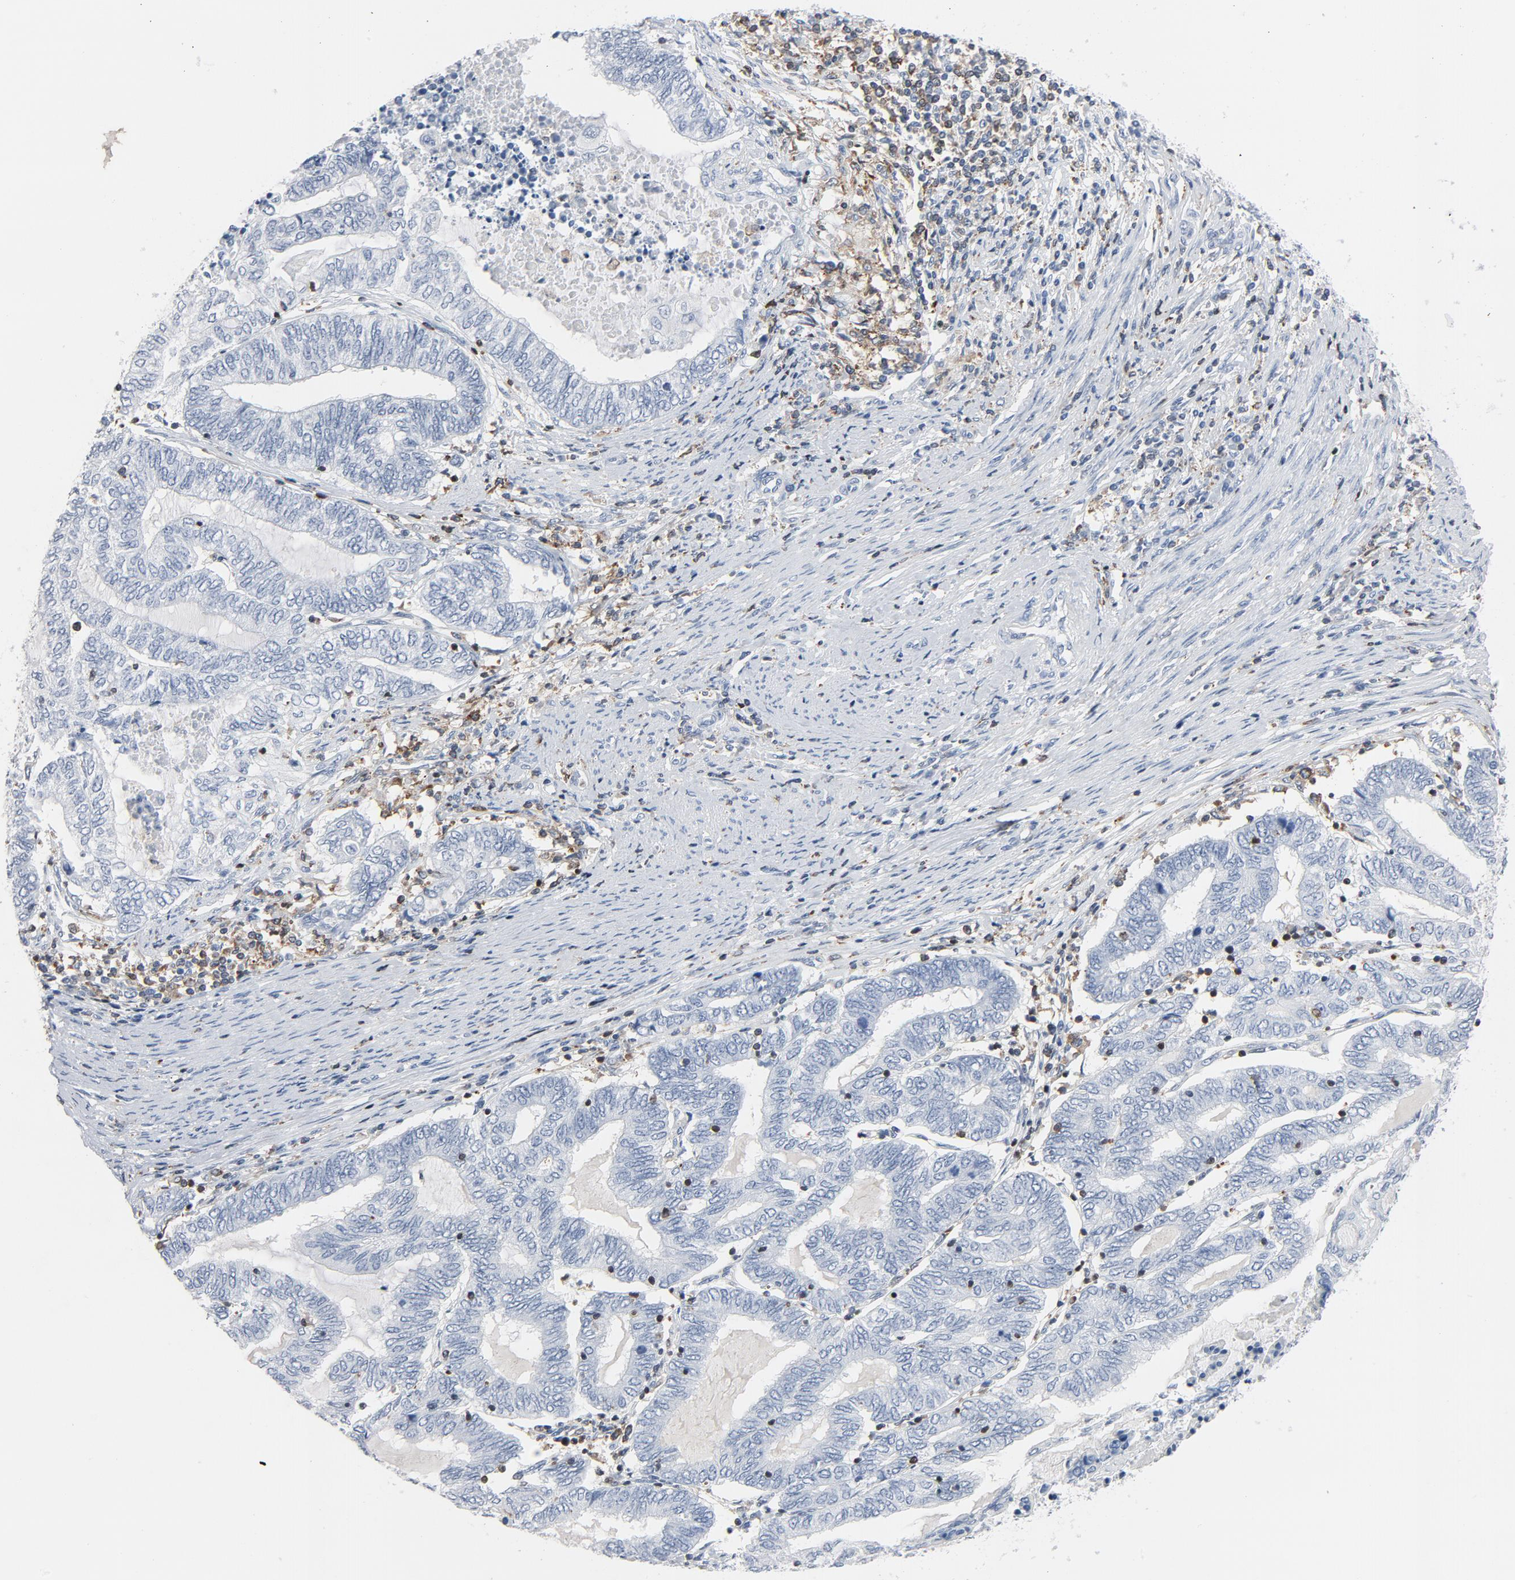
{"staining": {"intensity": "negative", "quantity": "none", "location": "none"}, "tissue": "endometrial cancer", "cell_type": "Tumor cells", "image_type": "cancer", "snomed": [{"axis": "morphology", "description": "Adenocarcinoma, NOS"}, {"axis": "topography", "description": "Uterus"}, {"axis": "topography", "description": "Endometrium"}], "caption": "Endometrial cancer (adenocarcinoma) was stained to show a protein in brown. There is no significant positivity in tumor cells.", "gene": "LCP2", "patient": {"sex": "female", "age": 70}}